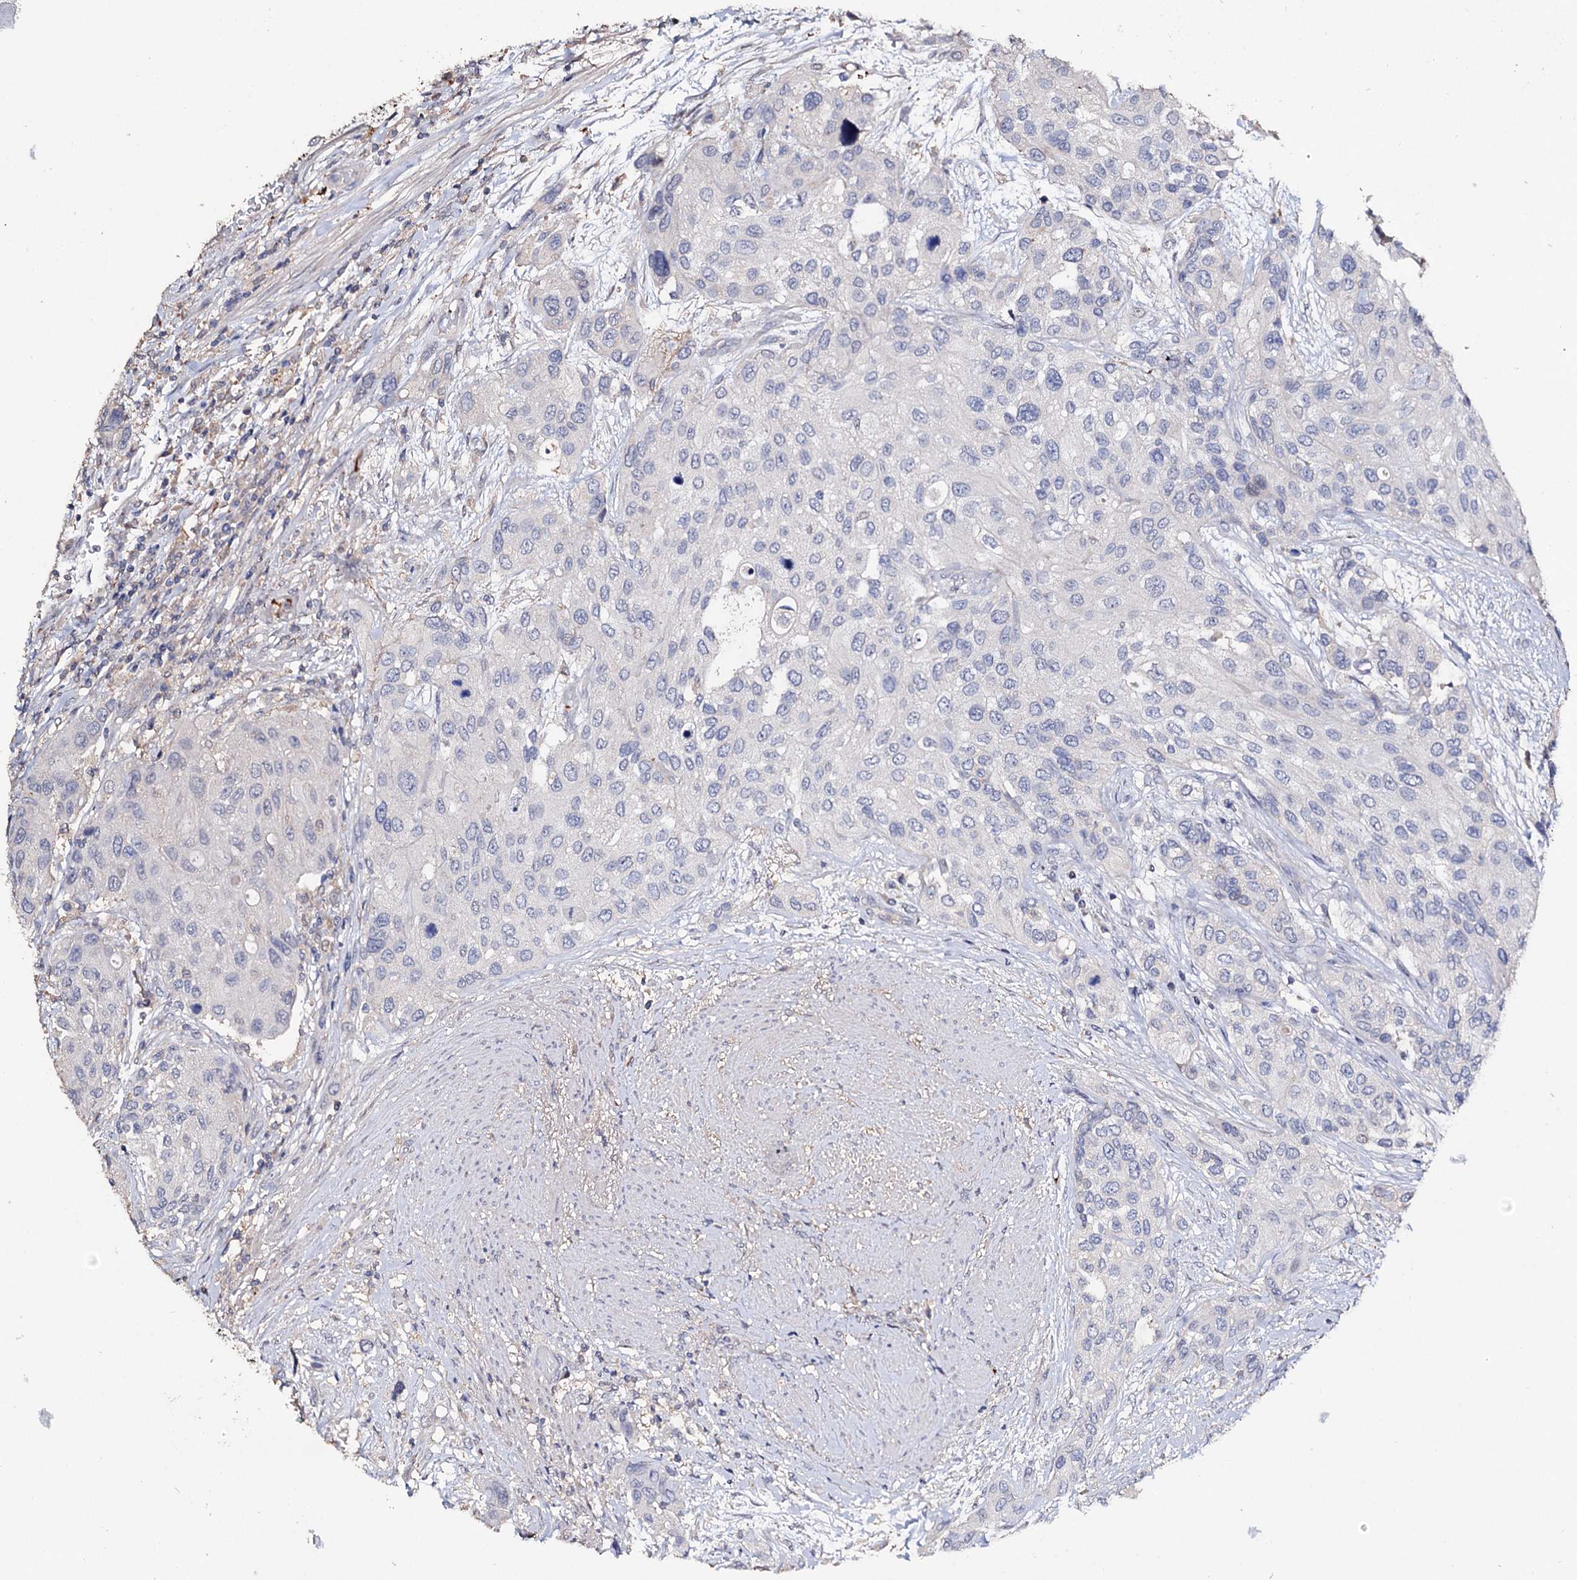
{"staining": {"intensity": "negative", "quantity": "none", "location": "none"}, "tissue": "urothelial cancer", "cell_type": "Tumor cells", "image_type": "cancer", "snomed": [{"axis": "morphology", "description": "Normal tissue, NOS"}, {"axis": "morphology", "description": "Urothelial carcinoma, High grade"}, {"axis": "topography", "description": "Vascular tissue"}, {"axis": "topography", "description": "Urinary bladder"}], "caption": "Immunohistochemical staining of human high-grade urothelial carcinoma exhibits no significant staining in tumor cells.", "gene": "DNAH6", "patient": {"sex": "female", "age": 56}}